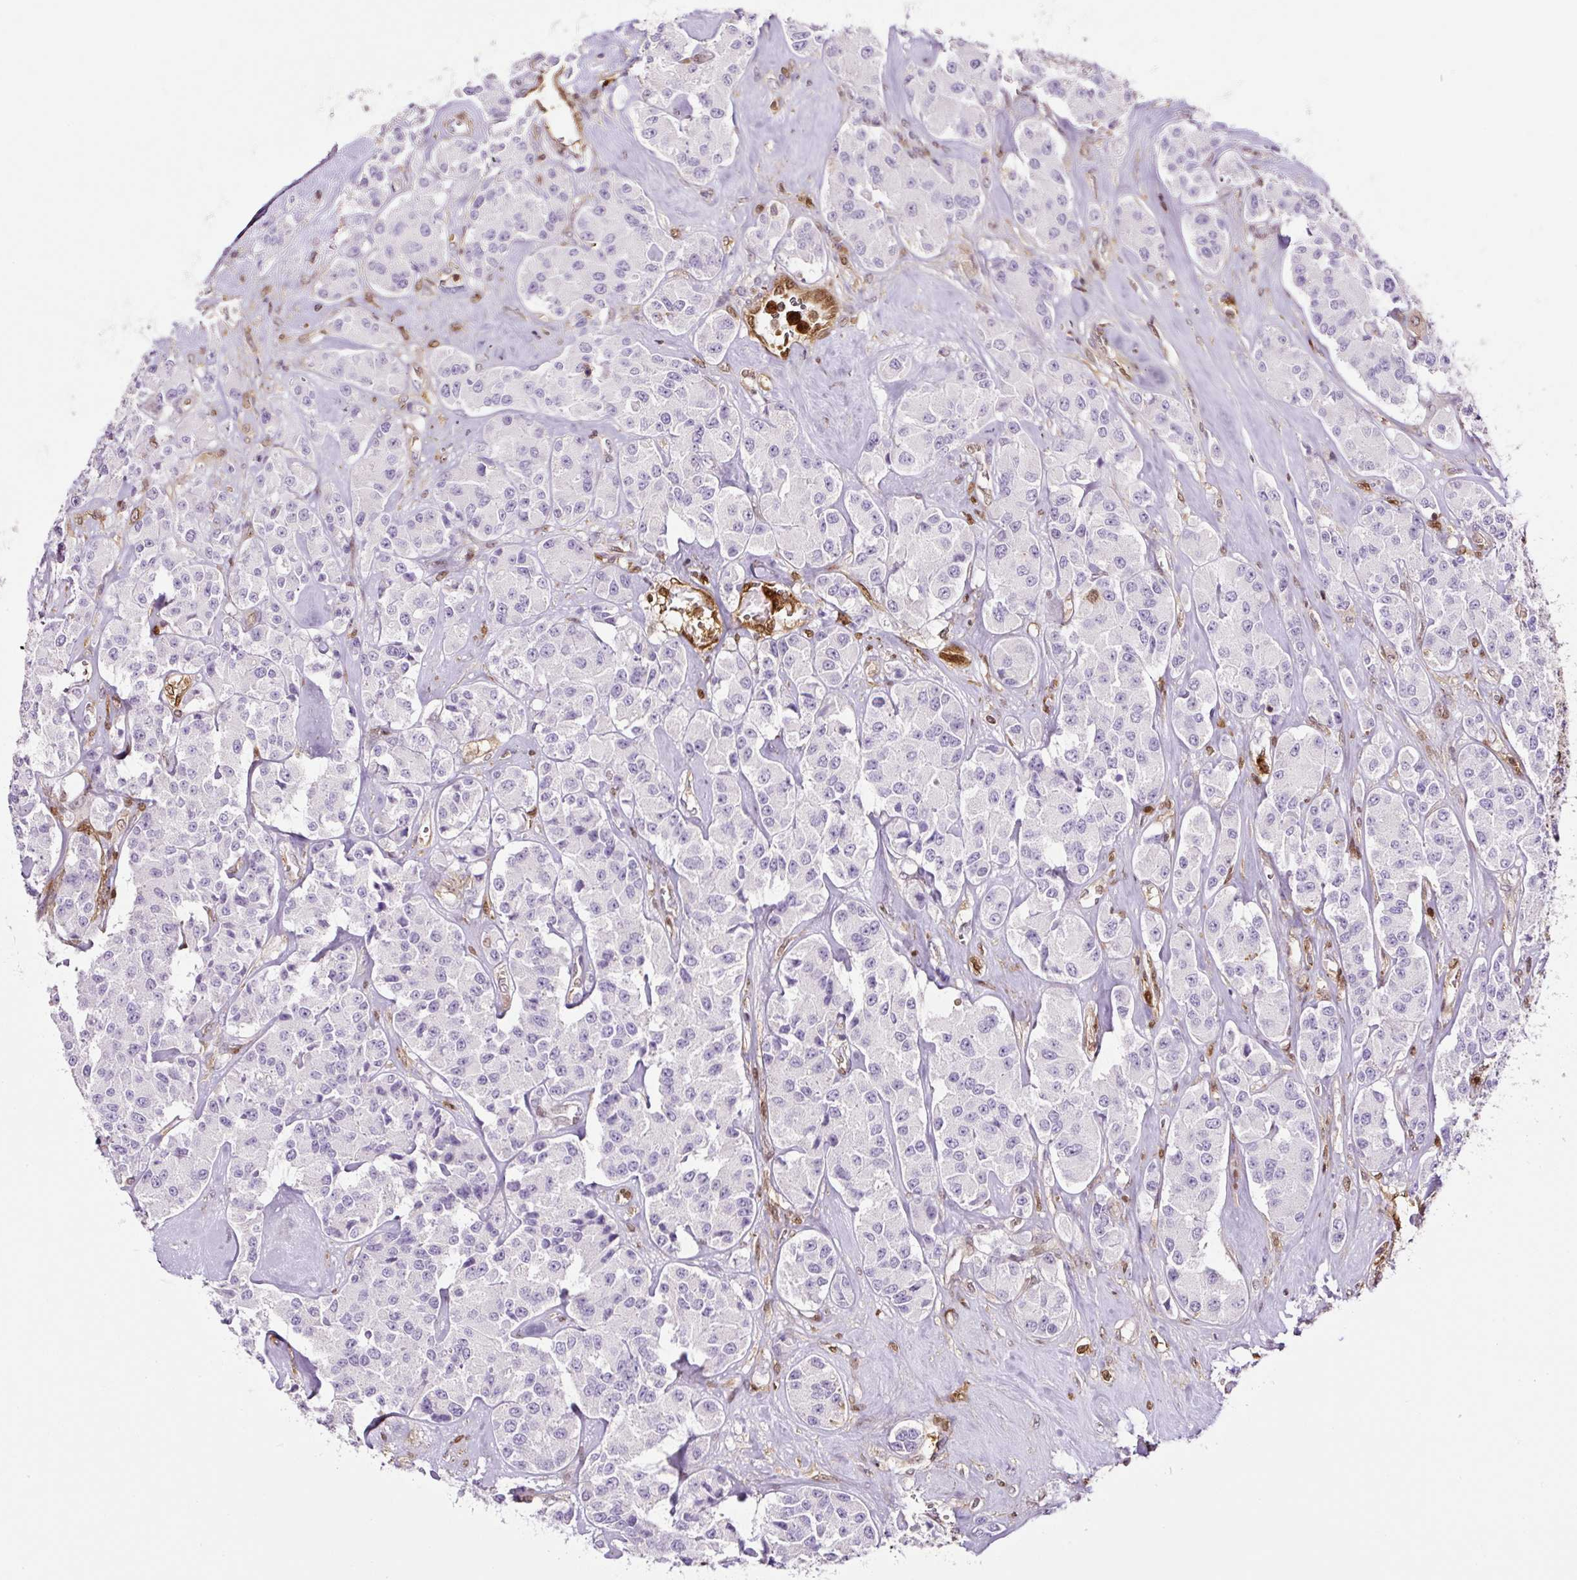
{"staining": {"intensity": "negative", "quantity": "none", "location": "none"}, "tissue": "carcinoid", "cell_type": "Tumor cells", "image_type": "cancer", "snomed": [{"axis": "morphology", "description": "Carcinoid, malignant, NOS"}, {"axis": "topography", "description": "Pancreas"}], "caption": "Carcinoid was stained to show a protein in brown. There is no significant positivity in tumor cells.", "gene": "ANXA1", "patient": {"sex": "male", "age": 41}}